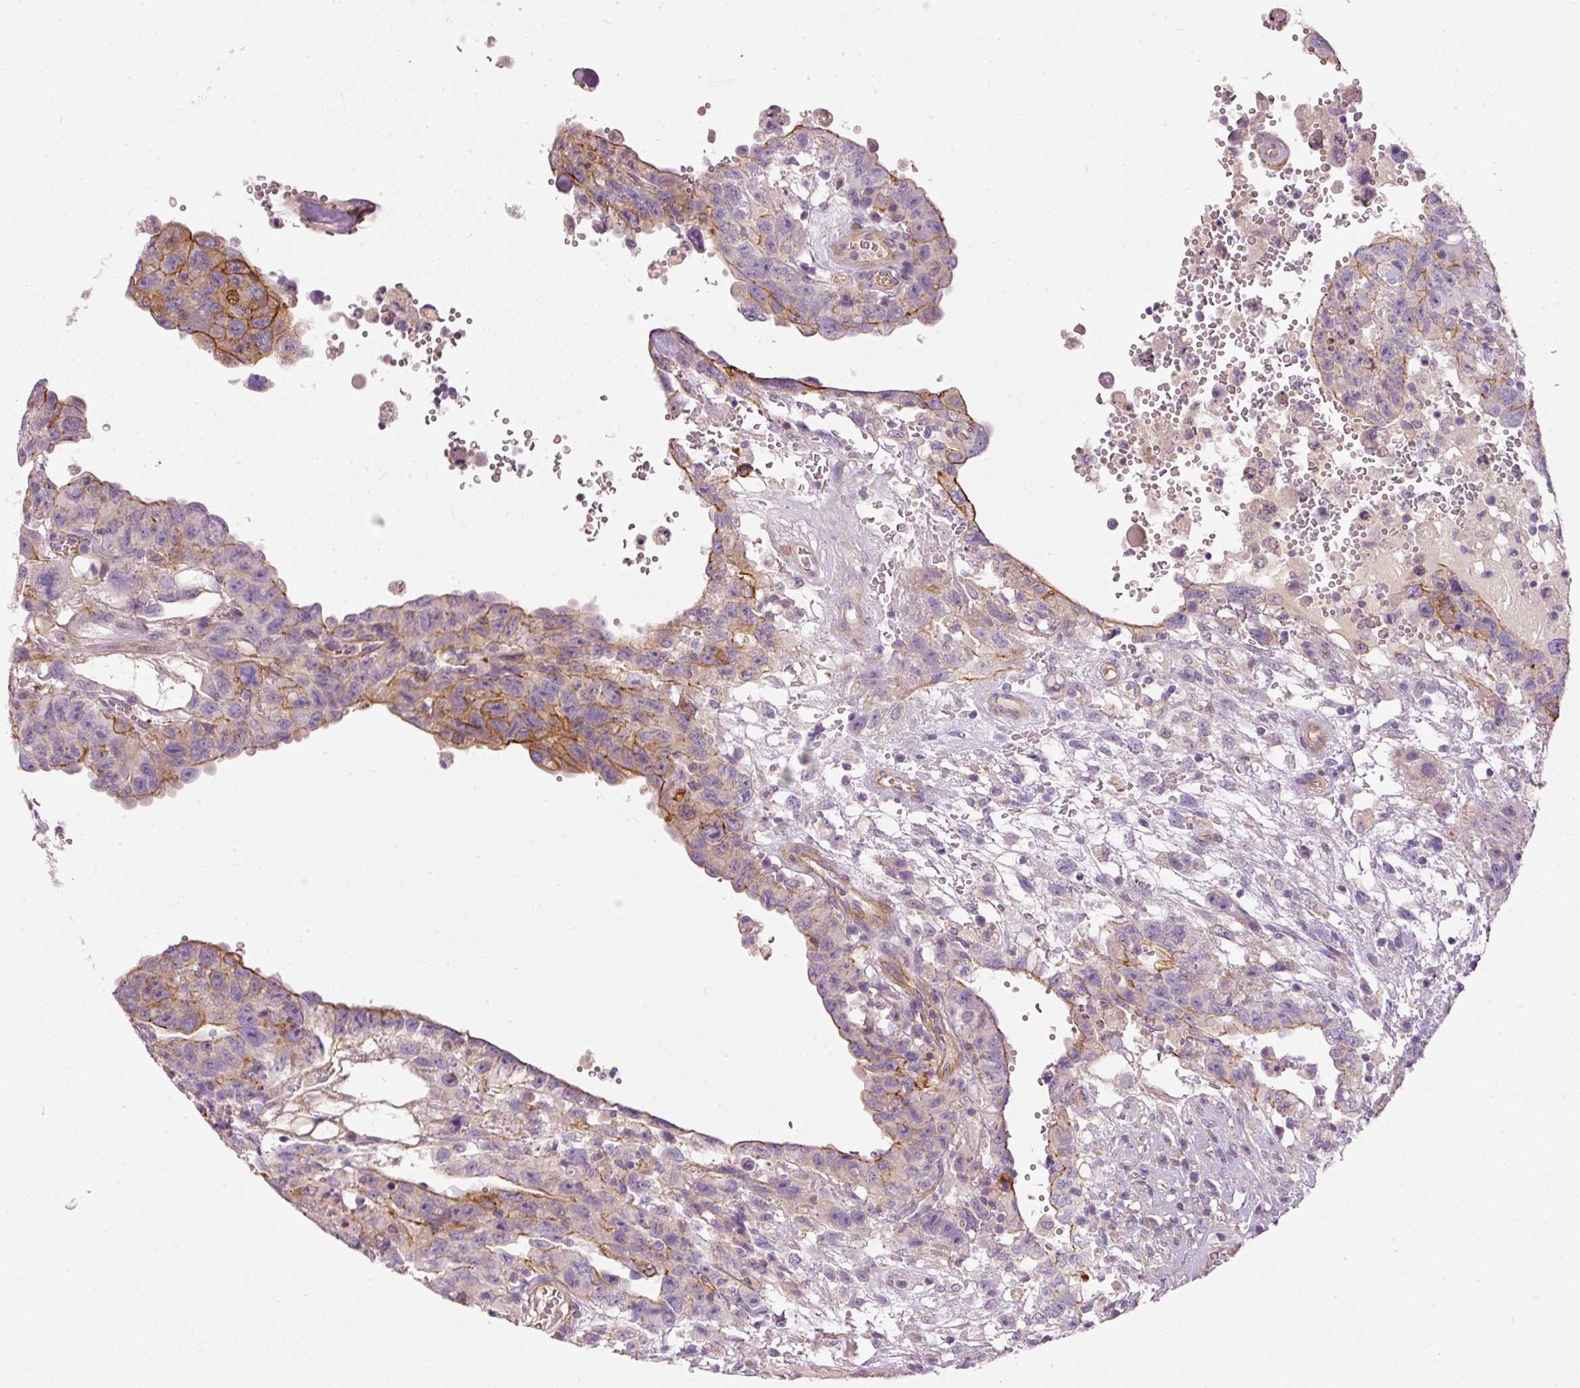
{"staining": {"intensity": "moderate", "quantity": "25%-75%", "location": "cytoplasmic/membranous"}, "tissue": "testis cancer", "cell_type": "Tumor cells", "image_type": "cancer", "snomed": [{"axis": "morphology", "description": "Carcinoma, Embryonal, NOS"}, {"axis": "topography", "description": "Testis"}], "caption": "Immunohistochemical staining of human embryonal carcinoma (testis) shows medium levels of moderate cytoplasmic/membranous staining in about 25%-75% of tumor cells. The staining was performed using DAB (3,3'-diaminobenzidine) to visualize the protein expression in brown, while the nuclei were stained in blue with hematoxylin (Magnification: 20x).", "gene": "OSR2", "patient": {"sex": "male", "age": 26}}